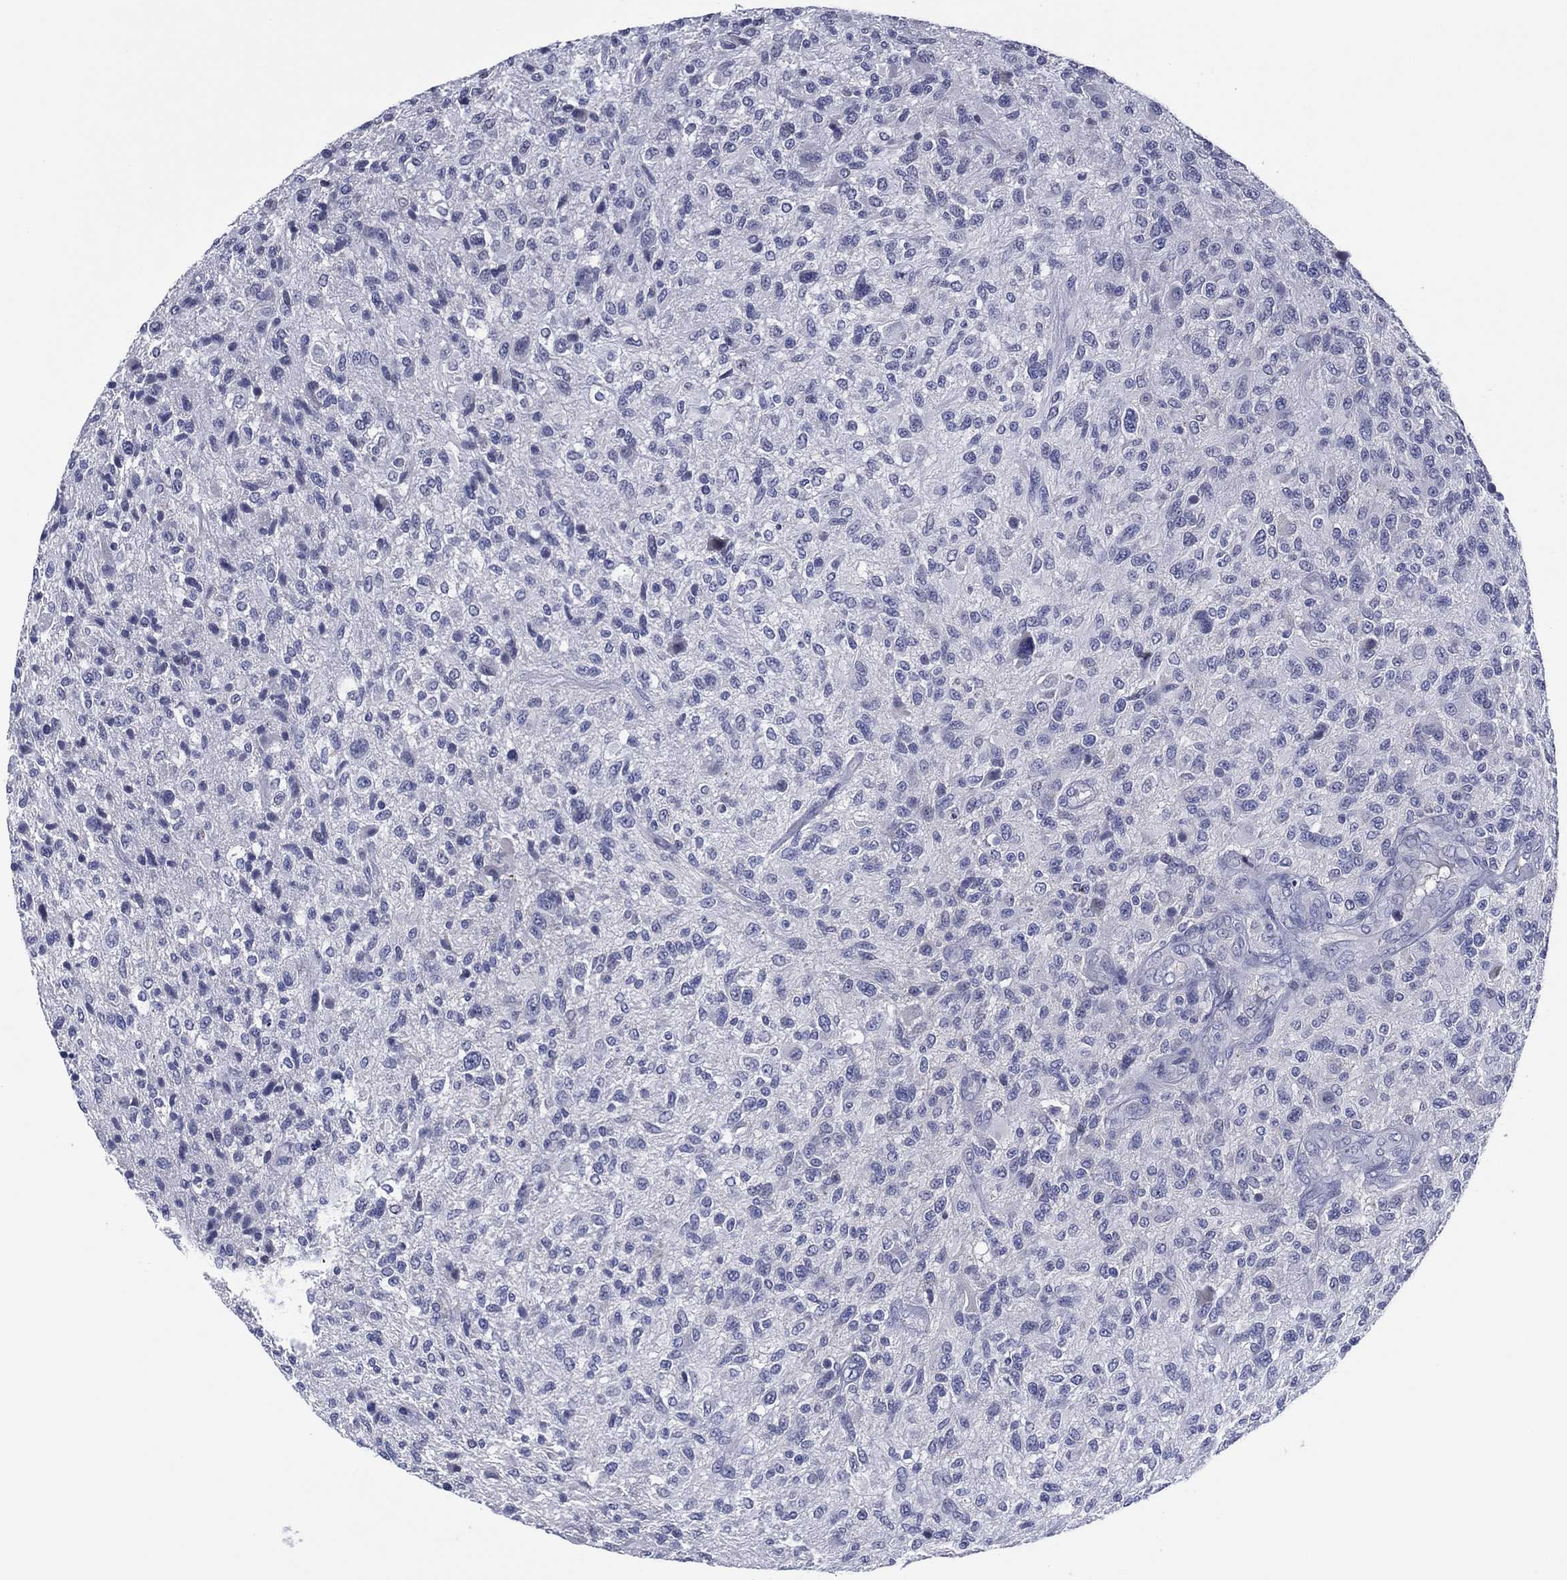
{"staining": {"intensity": "negative", "quantity": "none", "location": "none"}, "tissue": "glioma", "cell_type": "Tumor cells", "image_type": "cancer", "snomed": [{"axis": "morphology", "description": "Glioma, malignant, High grade"}, {"axis": "topography", "description": "Brain"}], "caption": "IHC micrograph of neoplastic tissue: human glioma stained with DAB (3,3'-diaminobenzidine) exhibits no significant protein staining in tumor cells.", "gene": "TRIM31", "patient": {"sex": "male", "age": 47}}